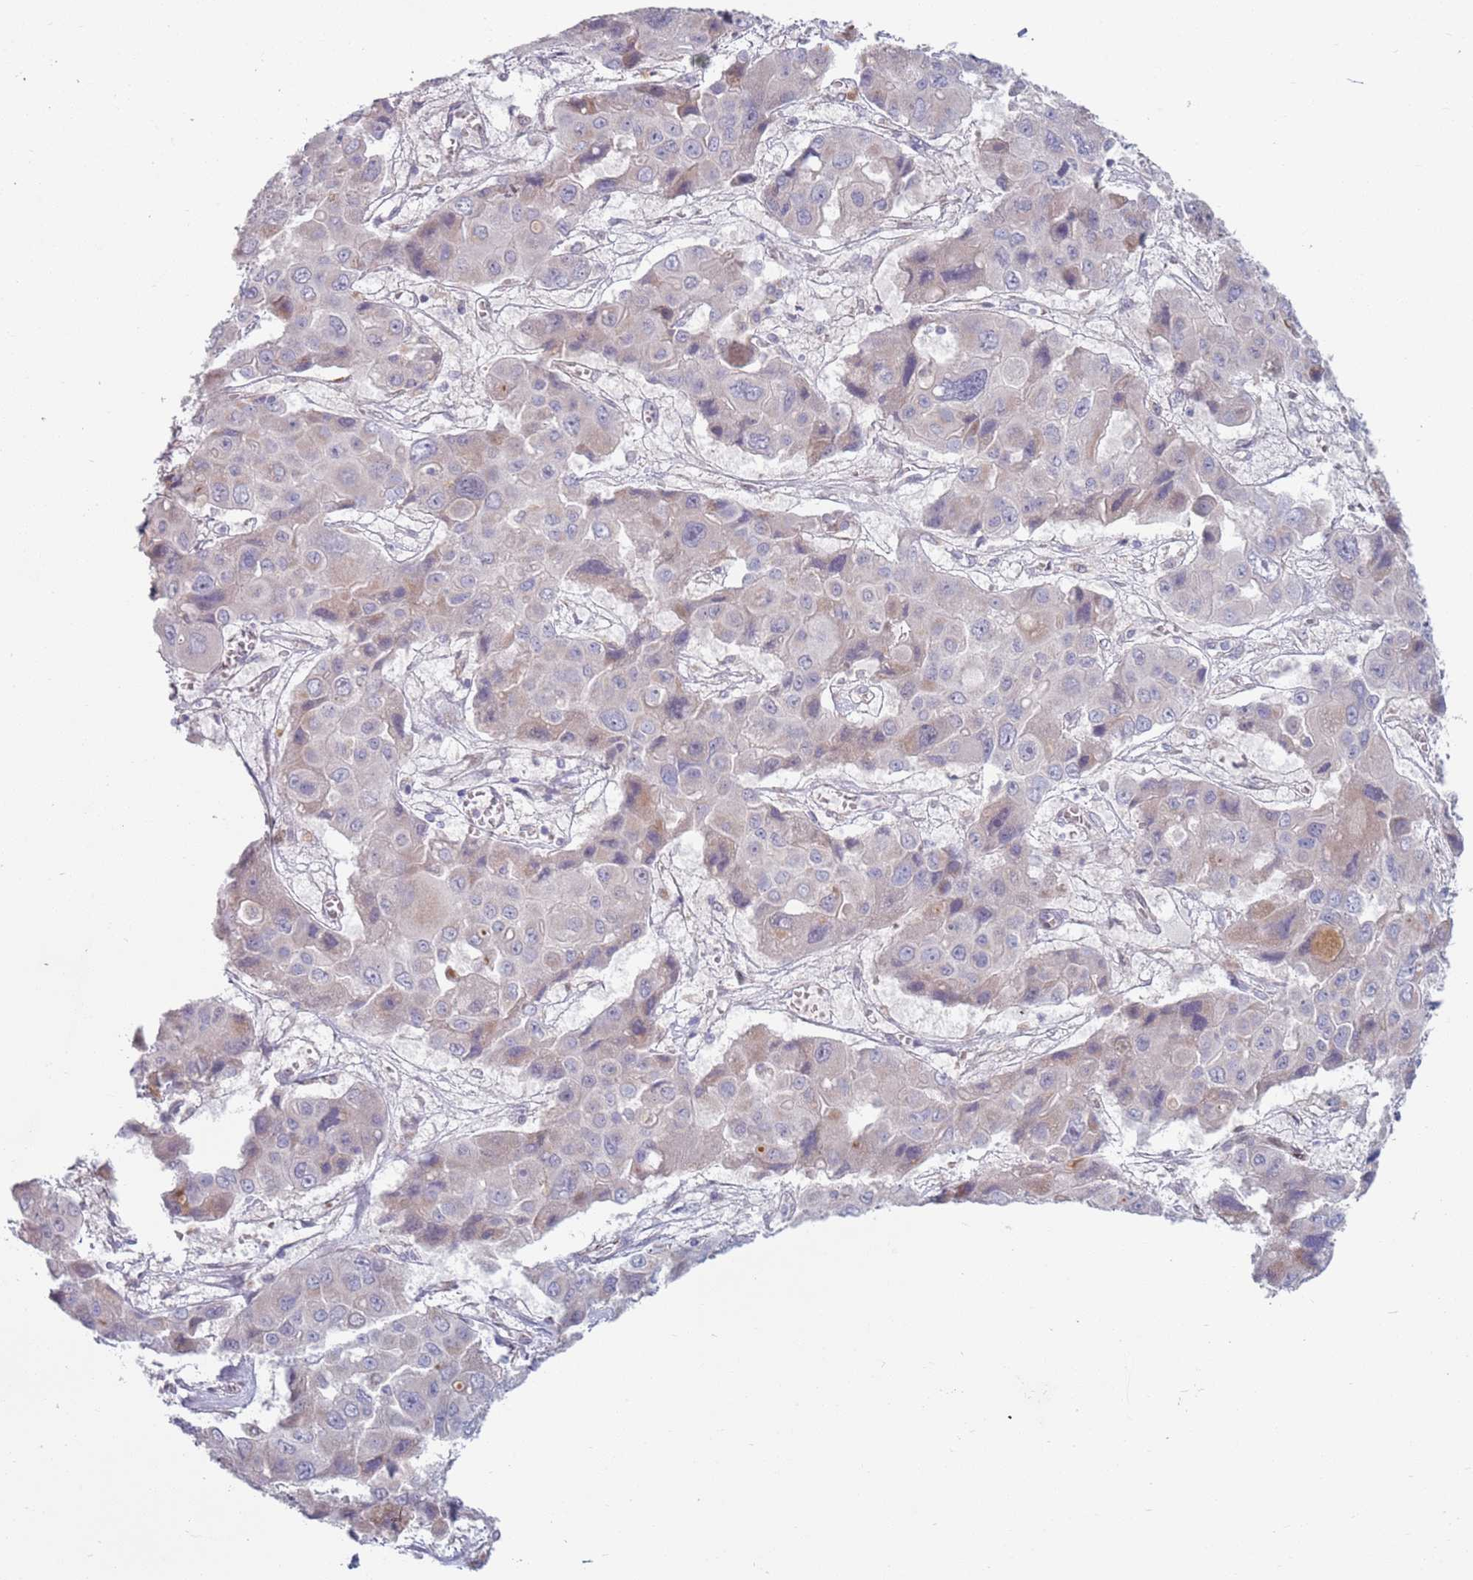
{"staining": {"intensity": "weak", "quantity": "<25%", "location": "cytoplasmic/membranous"}, "tissue": "liver cancer", "cell_type": "Tumor cells", "image_type": "cancer", "snomed": [{"axis": "morphology", "description": "Cholangiocarcinoma"}, {"axis": "topography", "description": "Liver"}], "caption": "DAB immunohistochemical staining of human liver cancer shows no significant expression in tumor cells.", "gene": "TYW1", "patient": {"sex": "male", "age": 67}}